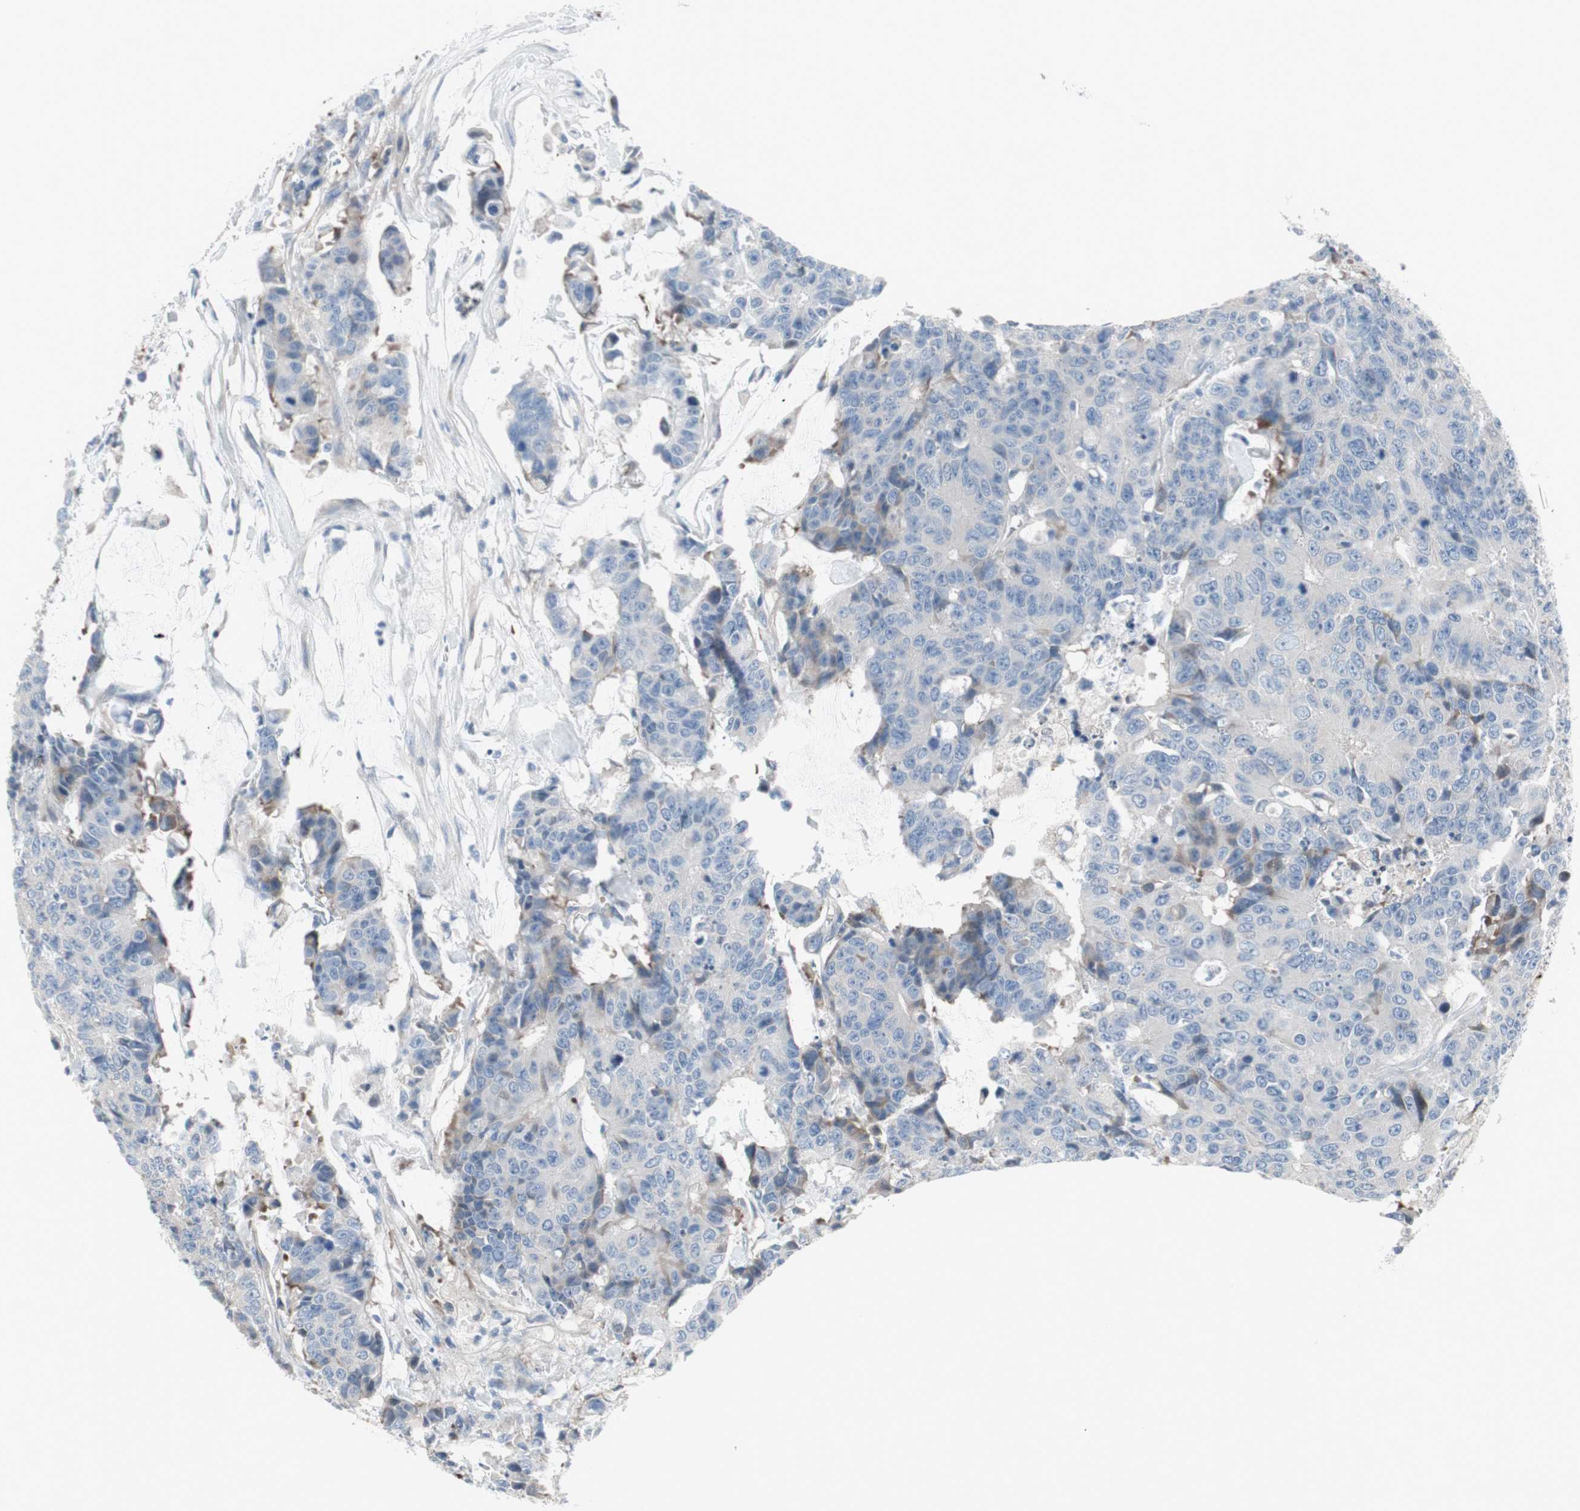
{"staining": {"intensity": "negative", "quantity": "none", "location": "none"}, "tissue": "colorectal cancer", "cell_type": "Tumor cells", "image_type": "cancer", "snomed": [{"axis": "morphology", "description": "Adenocarcinoma, NOS"}, {"axis": "topography", "description": "Colon"}], "caption": "Colorectal cancer was stained to show a protein in brown. There is no significant expression in tumor cells.", "gene": "PIGR", "patient": {"sex": "female", "age": 86}}